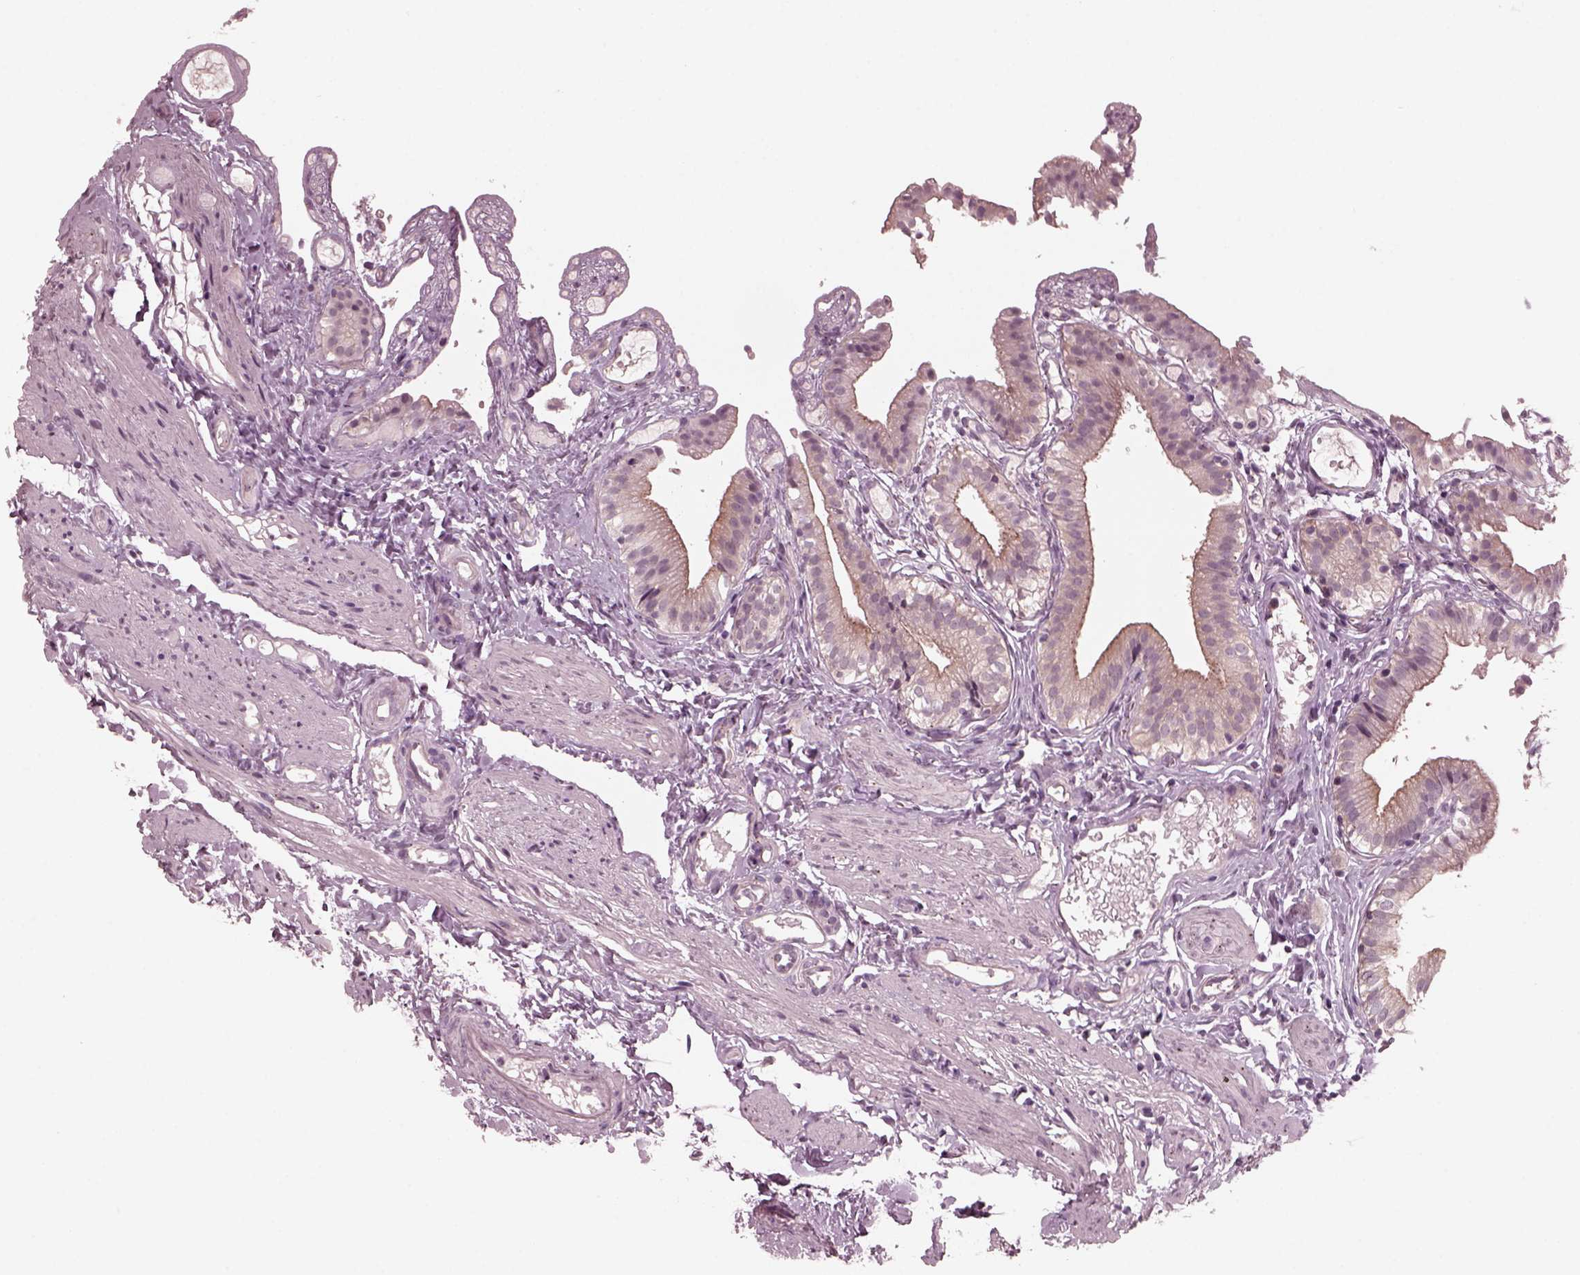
{"staining": {"intensity": "negative", "quantity": "none", "location": "none"}, "tissue": "gallbladder", "cell_type": "Glandular cells", "image_type": "normal", "snomed": [{"axis": "morphology", "description": "Normal tissue, NOS"}, {"axis": "topography", "description": "Gallbladder"}], "caption": "Immunohistochemistry micrograph of normal gallbladder stained for a protein (brown), which displays no positivity in glandular cells. (DAB (3,3'-diaminobenzidine) IHC with hematoxylin counter stain).", "gene": "SAXO1", "patient": {"sex": "female", "age": 47}}